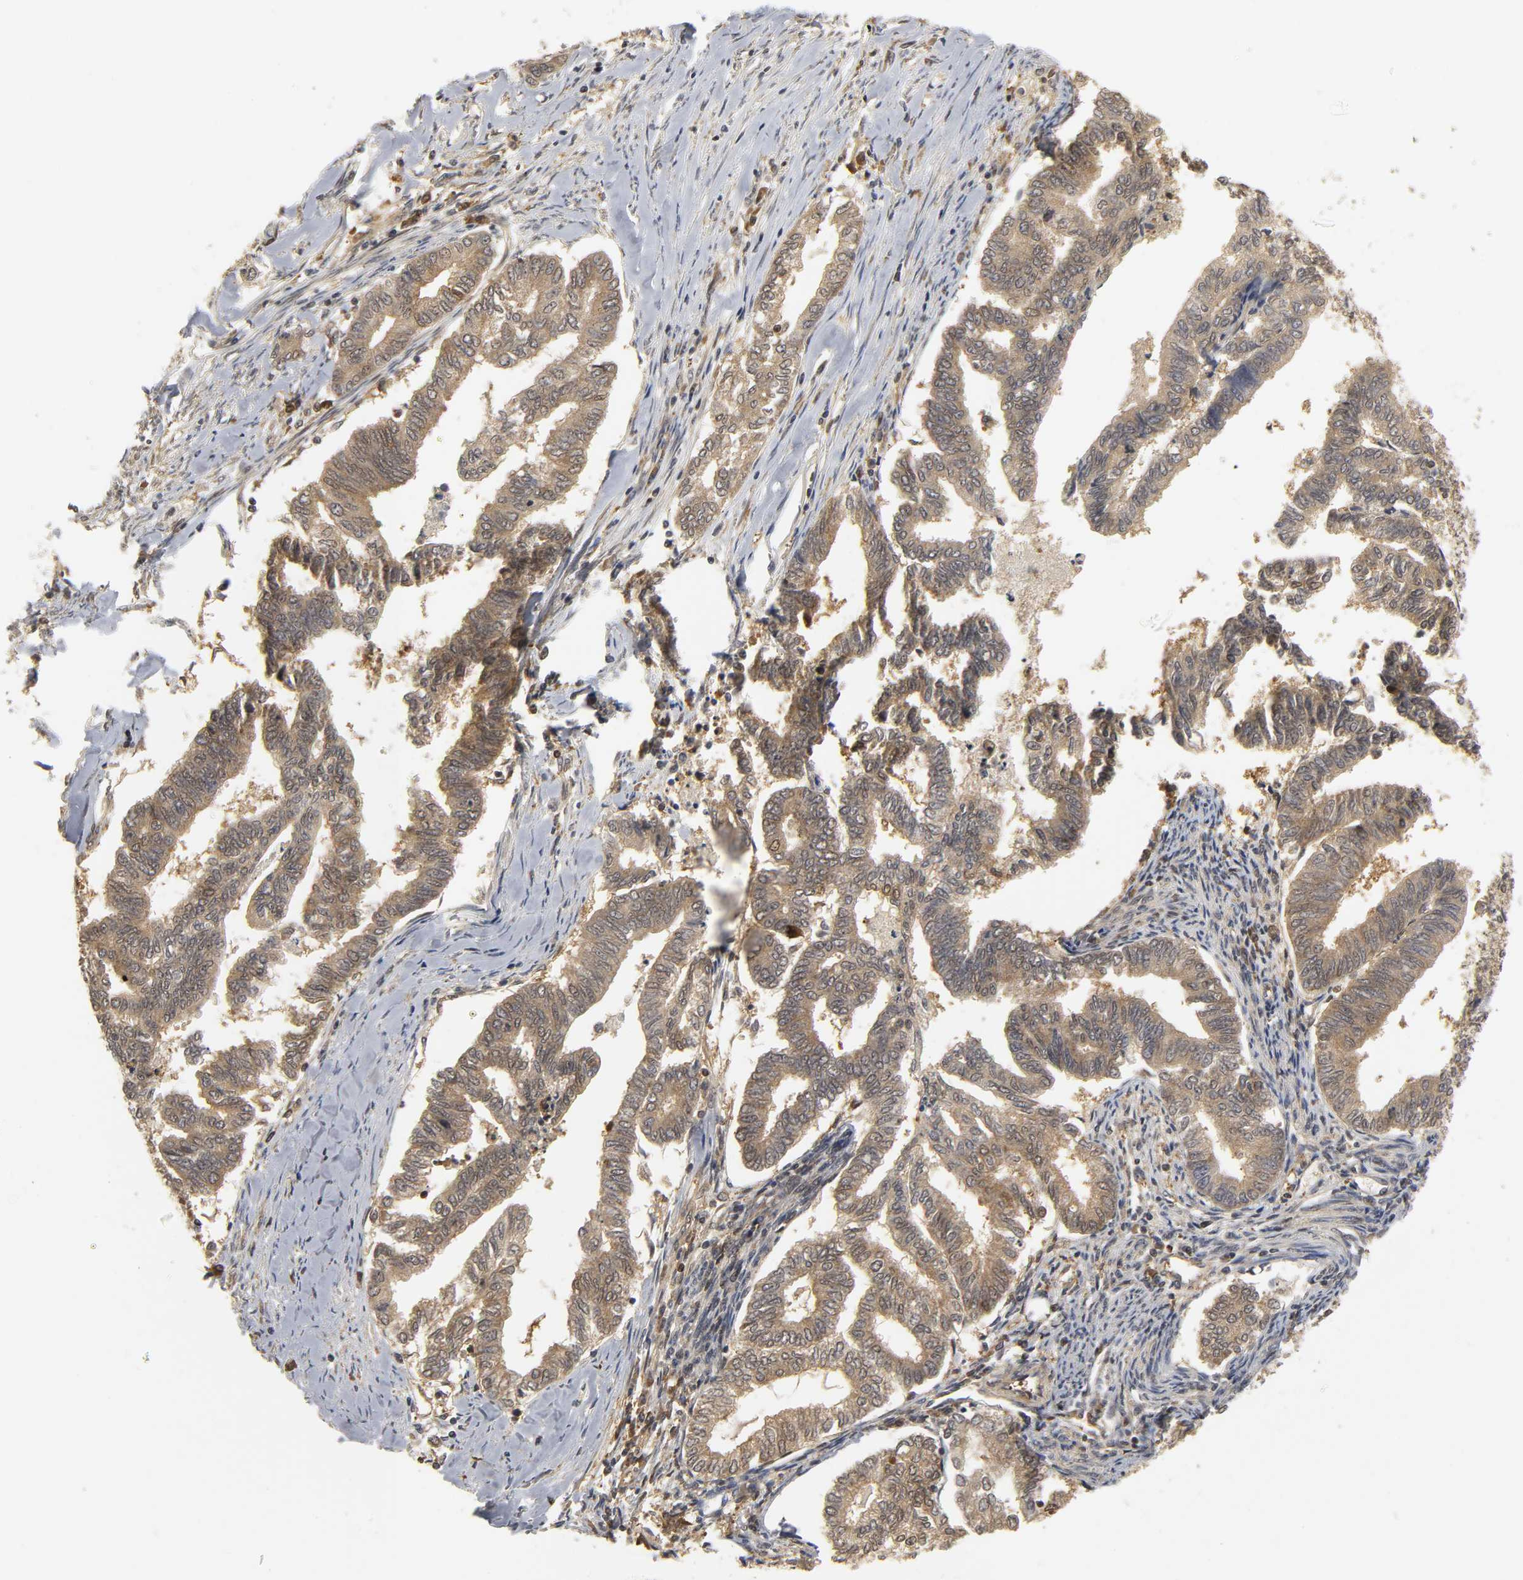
{"staining": {"intensity": "moderate", "quantity": ">75%", "location": "cytoplasmic/membranous"}, "tissue": "endometrial cancer", "cell_type": "Tumor cells", "image_type": "cancer", "snomed": [{"axis": "morphology", "description": "Adenocarcinoma, NOS"}, {"axis": "topography", "description": "Endometrium"}], "caption": "Endometrial cancer (adenocarcinoma) stained with DAB (3,3'-diaminobenzidine) immunohistochemistry (IHC) demonstrates medium levels of moderate cytoplasmic/membranous staining in approximately >75% of tumor cells.", "gene": "PARK7", "patient": {"sex": "female", "age": 79}}